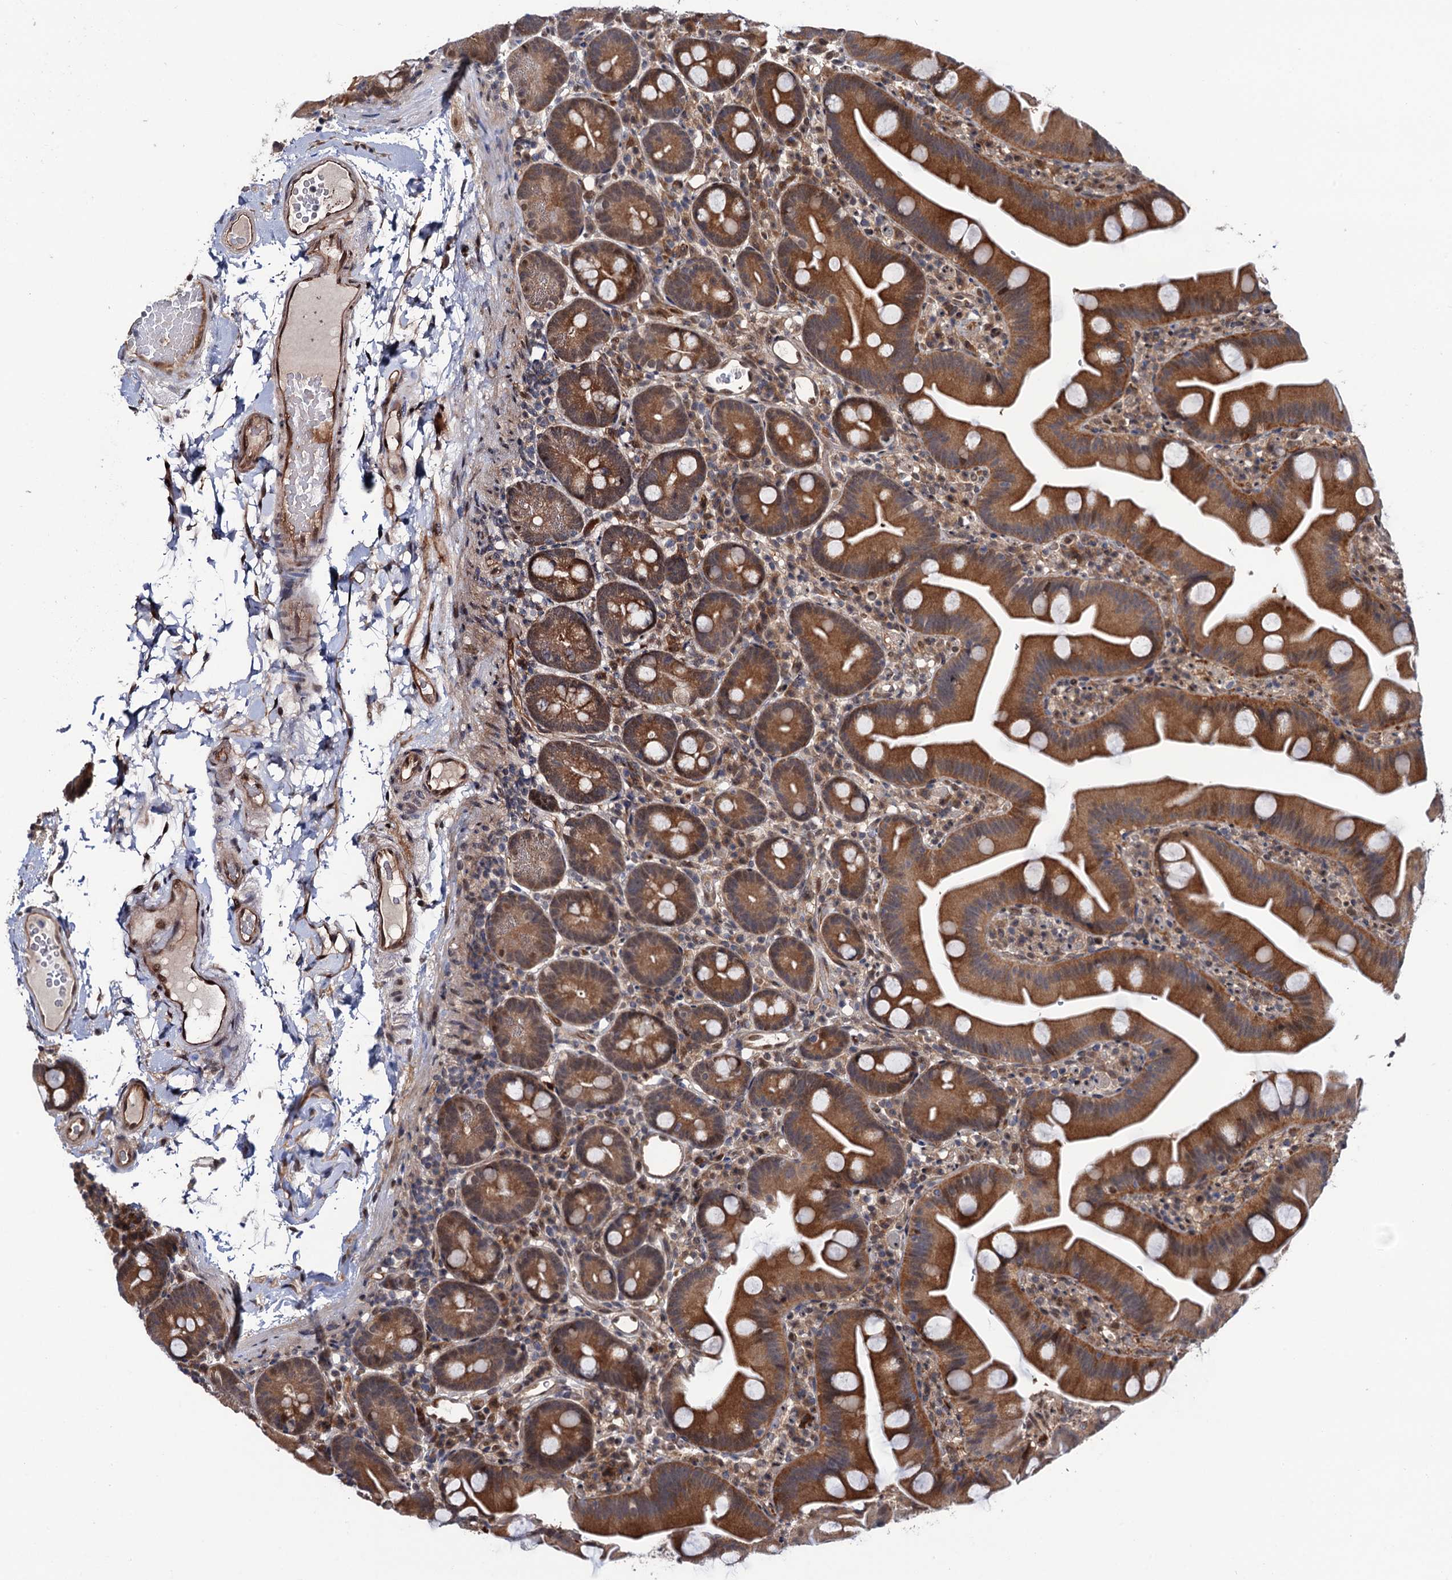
{"staining": {"intensity": "moderate", "quantity": ">75%", "location": "cytoplasmic/membranous"}, "tissue": "small intestine", "cell_type": "Glandular cells", "image_type": "normal", "snomed": [{"axis": "morphology", "description": "Normal tissue, NOS"}, {"axis": "topography", "description": "Small intestine"}], "caption": "This is a micrograph of immunohistochemistry (IHC) staining of unremarkable small intestine, which shows moderate staining in the cytoplasmic/membranous of glandular cells.", "gene": "CDC23", "patient": {"sex": "female", "age": 68}}